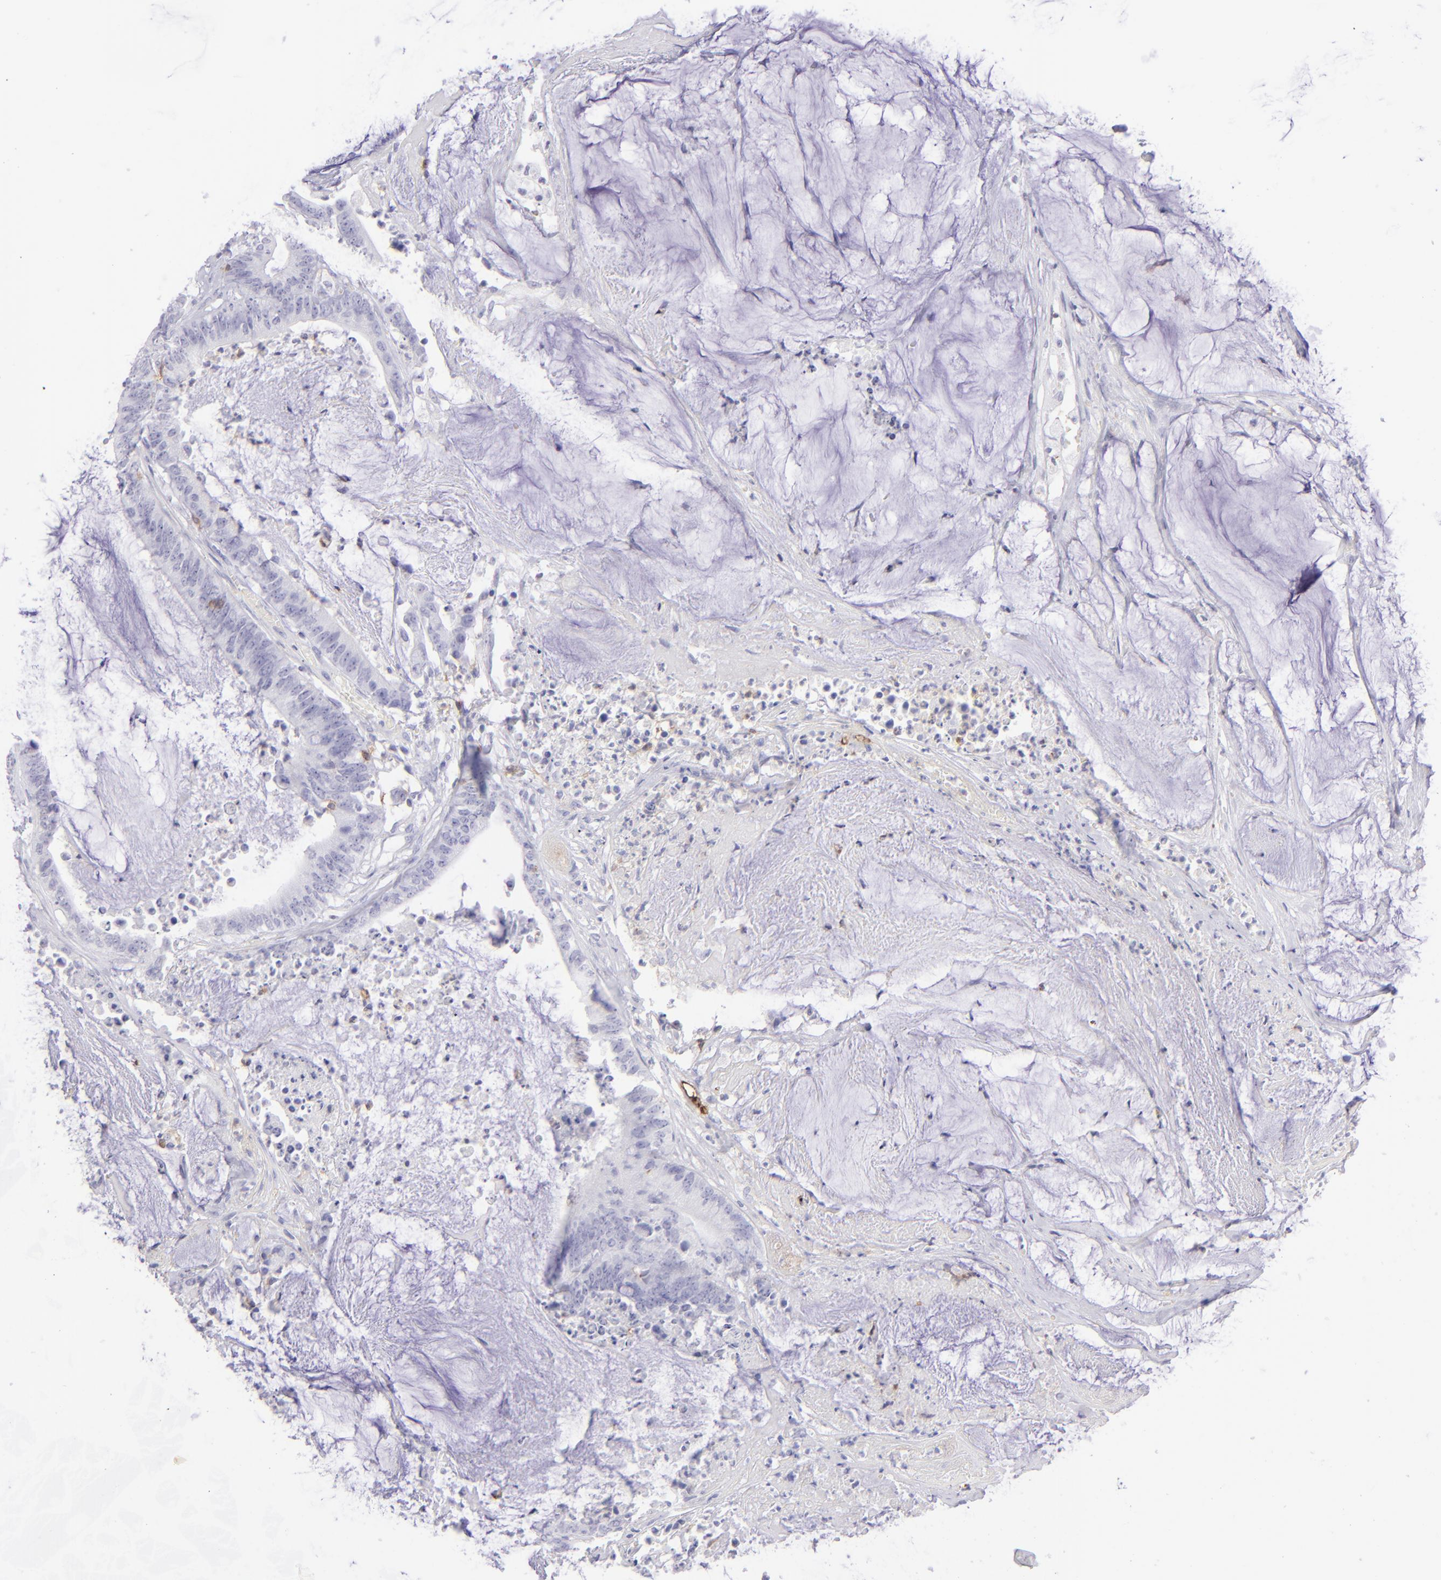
{"staining": {"intensity": "negative", "quantity": "none", "location": "none"}, "tissue": "colorectal cancer", "cell_type": "Tumor cells", "image_type": "cancer", "snomed": [{"axis": "morphology", "description": "Adenocarcinoma, NOS"}, {"axis": "topography", "description": "Rectum"}], "caption": "Immunohistochemistry (IHC) of adenocarcinoma (colorectal) demonstrates no positivity in tumor cells.", "gene": "CD69", "patient": {"sex": "female", "age": 66}}